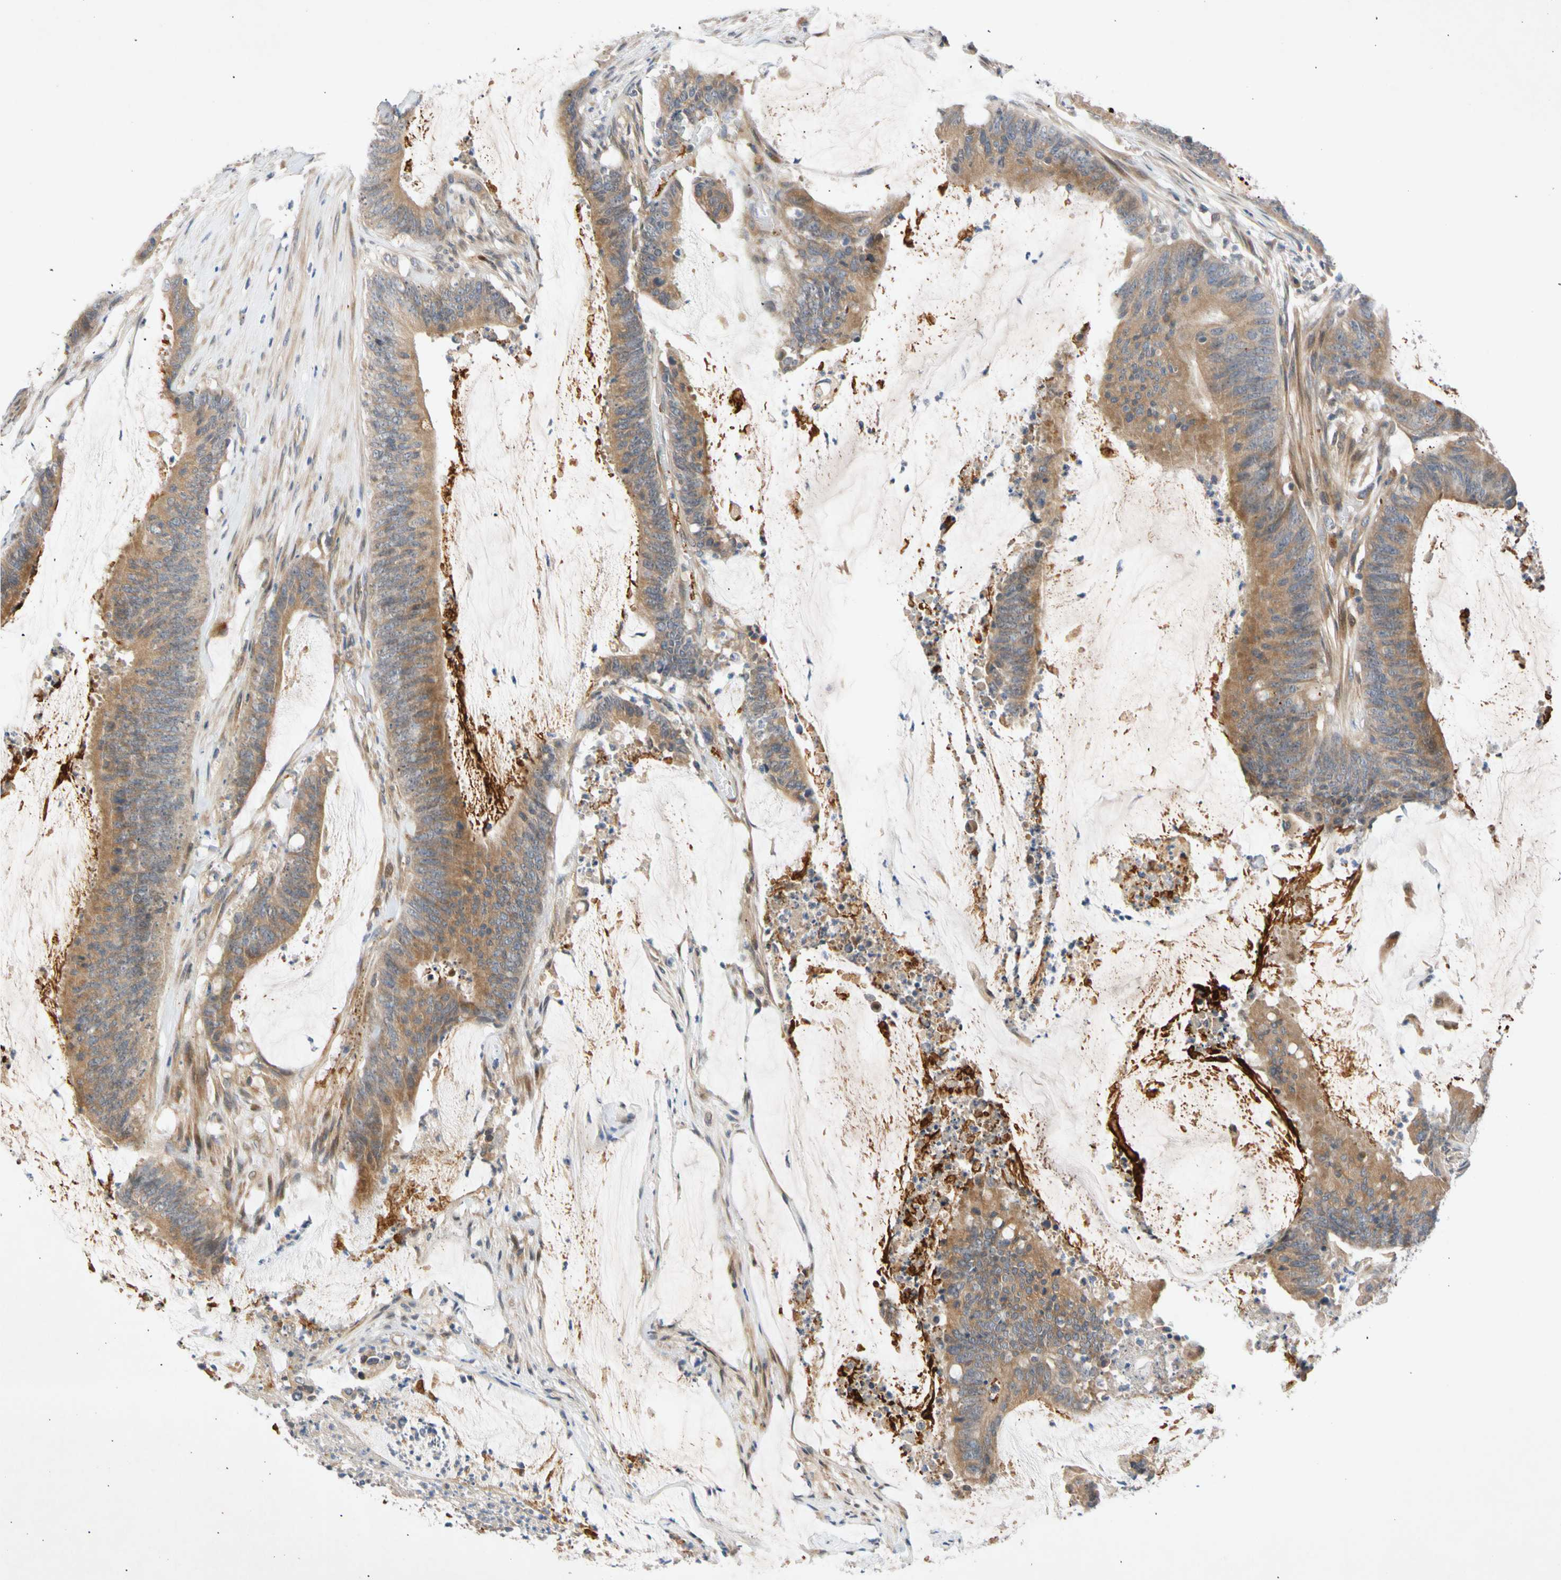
{"staining": {"intensity": "moderate", "quantity": ">75%", "location": "cytoplasmic/membranous"}, "tissue": "colorectal cancer", "cell_type": "Tumor cells", "image_type": "cancer", "snomed": [{"axis": "morphology", "description": "Adenocarcinoma, NOS"}, {"axis": "topography", "description": "Rectum"}], "caption": "Colorectal cancer stained for a protein (brown) reveals moderate cytoplasmic/membranous positive expression in about >75% of tumor cells.", "gene": "CNST", "patient": {"sex": "female", "age": 66}}